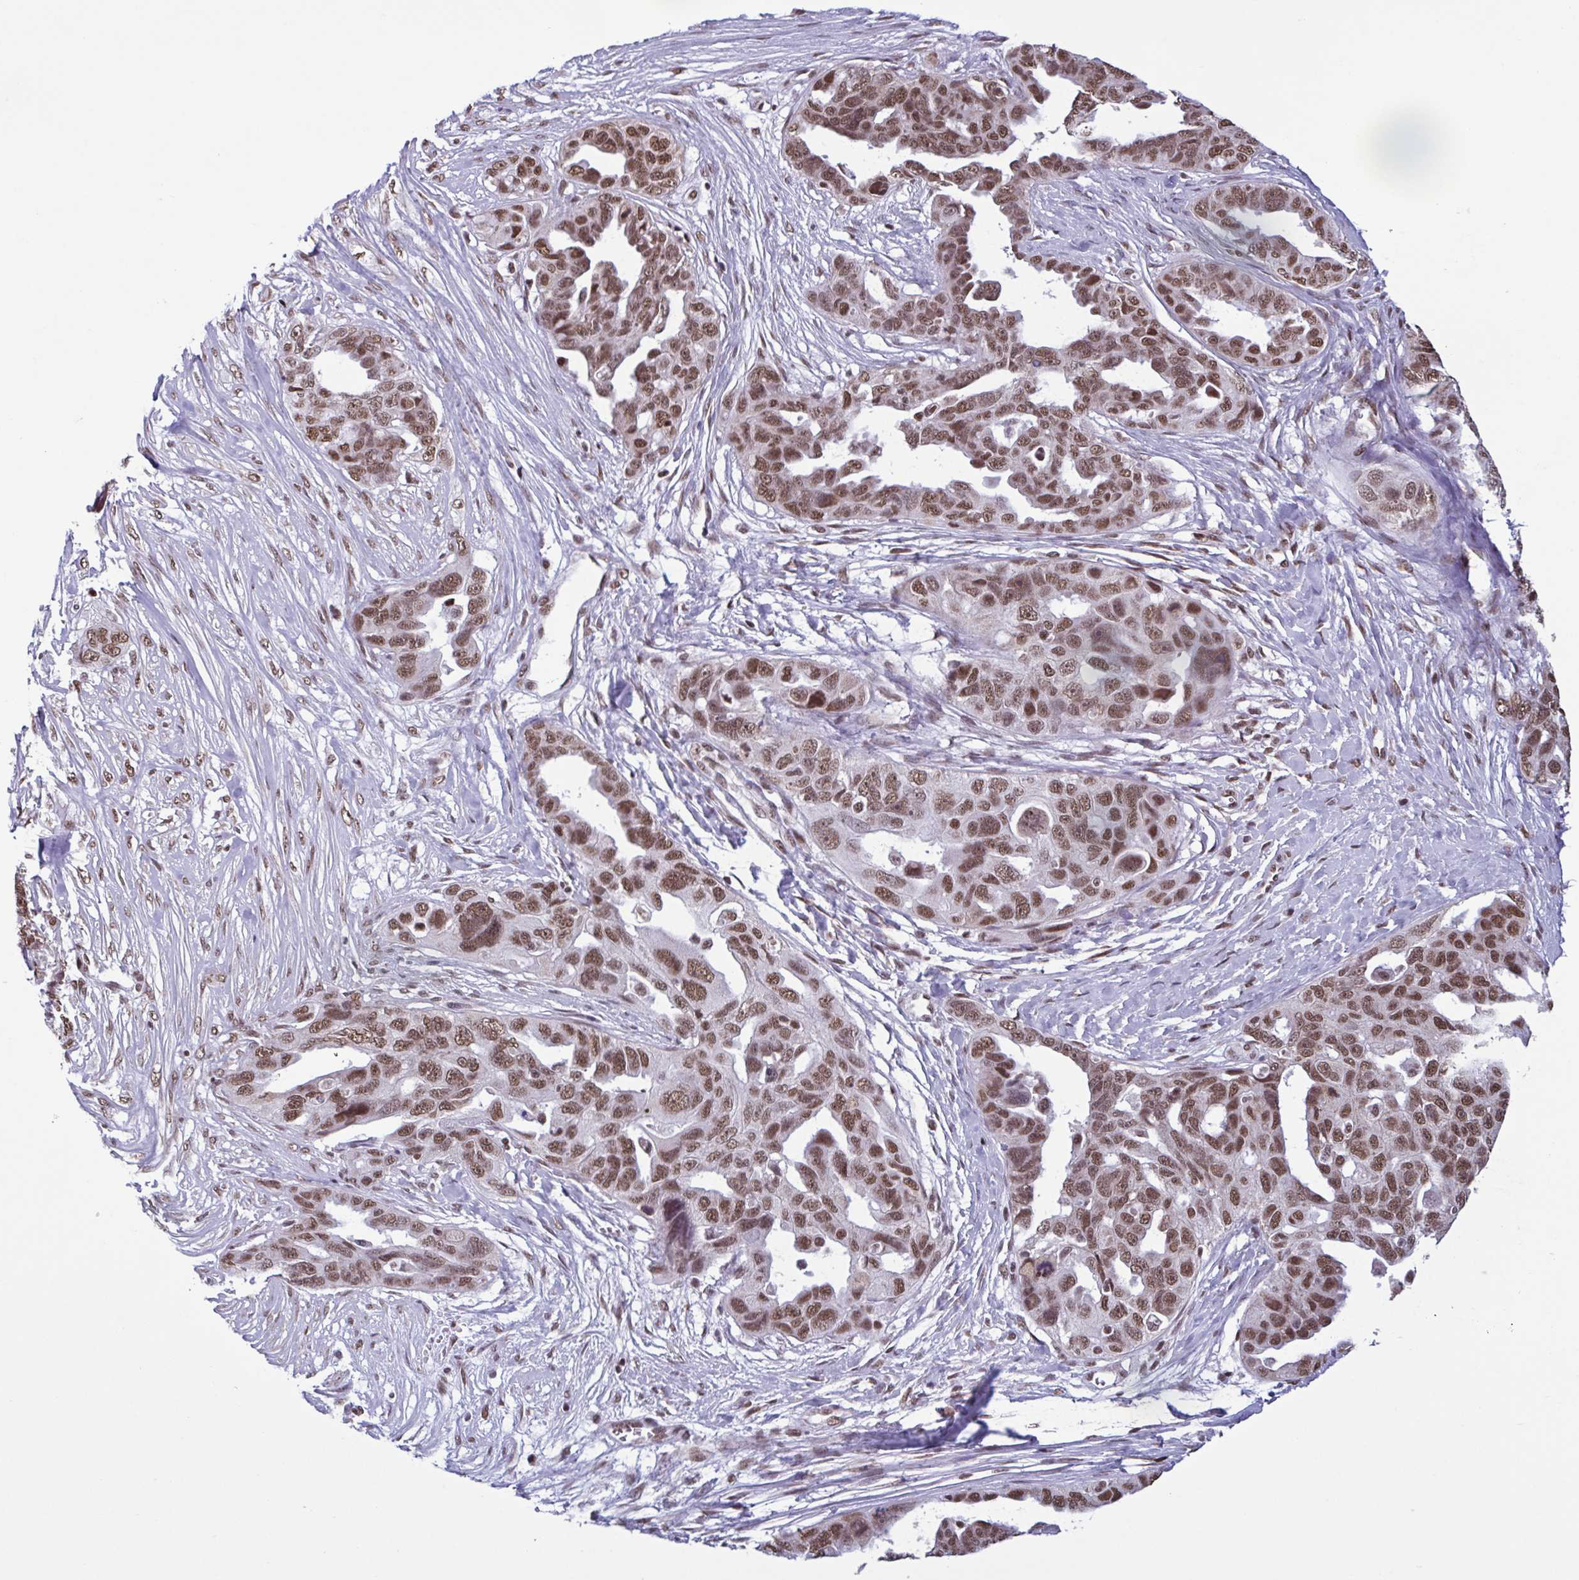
{"staining": {"intensity": "moderate", "quantity": ">75%", "location": "nuclear"}, "tissue": "ovarian cancer", "cell_type": "Tumor cells", "image_type": "cancer", "snomed": [{"axis": "morphology", "description": "Carcinoma, endometroid"}, {"axis": "topography", "description": "Ovary"}], "caption": "Immunohistochemistry micrograph of neoplastic tissue: human endometroid carcinoma (ovarian) stained using immunohistochemistry exhibits medium levels of moderate protein expression localized specifically in the nuclear of tumor cells, appearing as a nuclear brown color.", "gene": "TIMM21", "patient": {"sex": "female", "age": 70}}